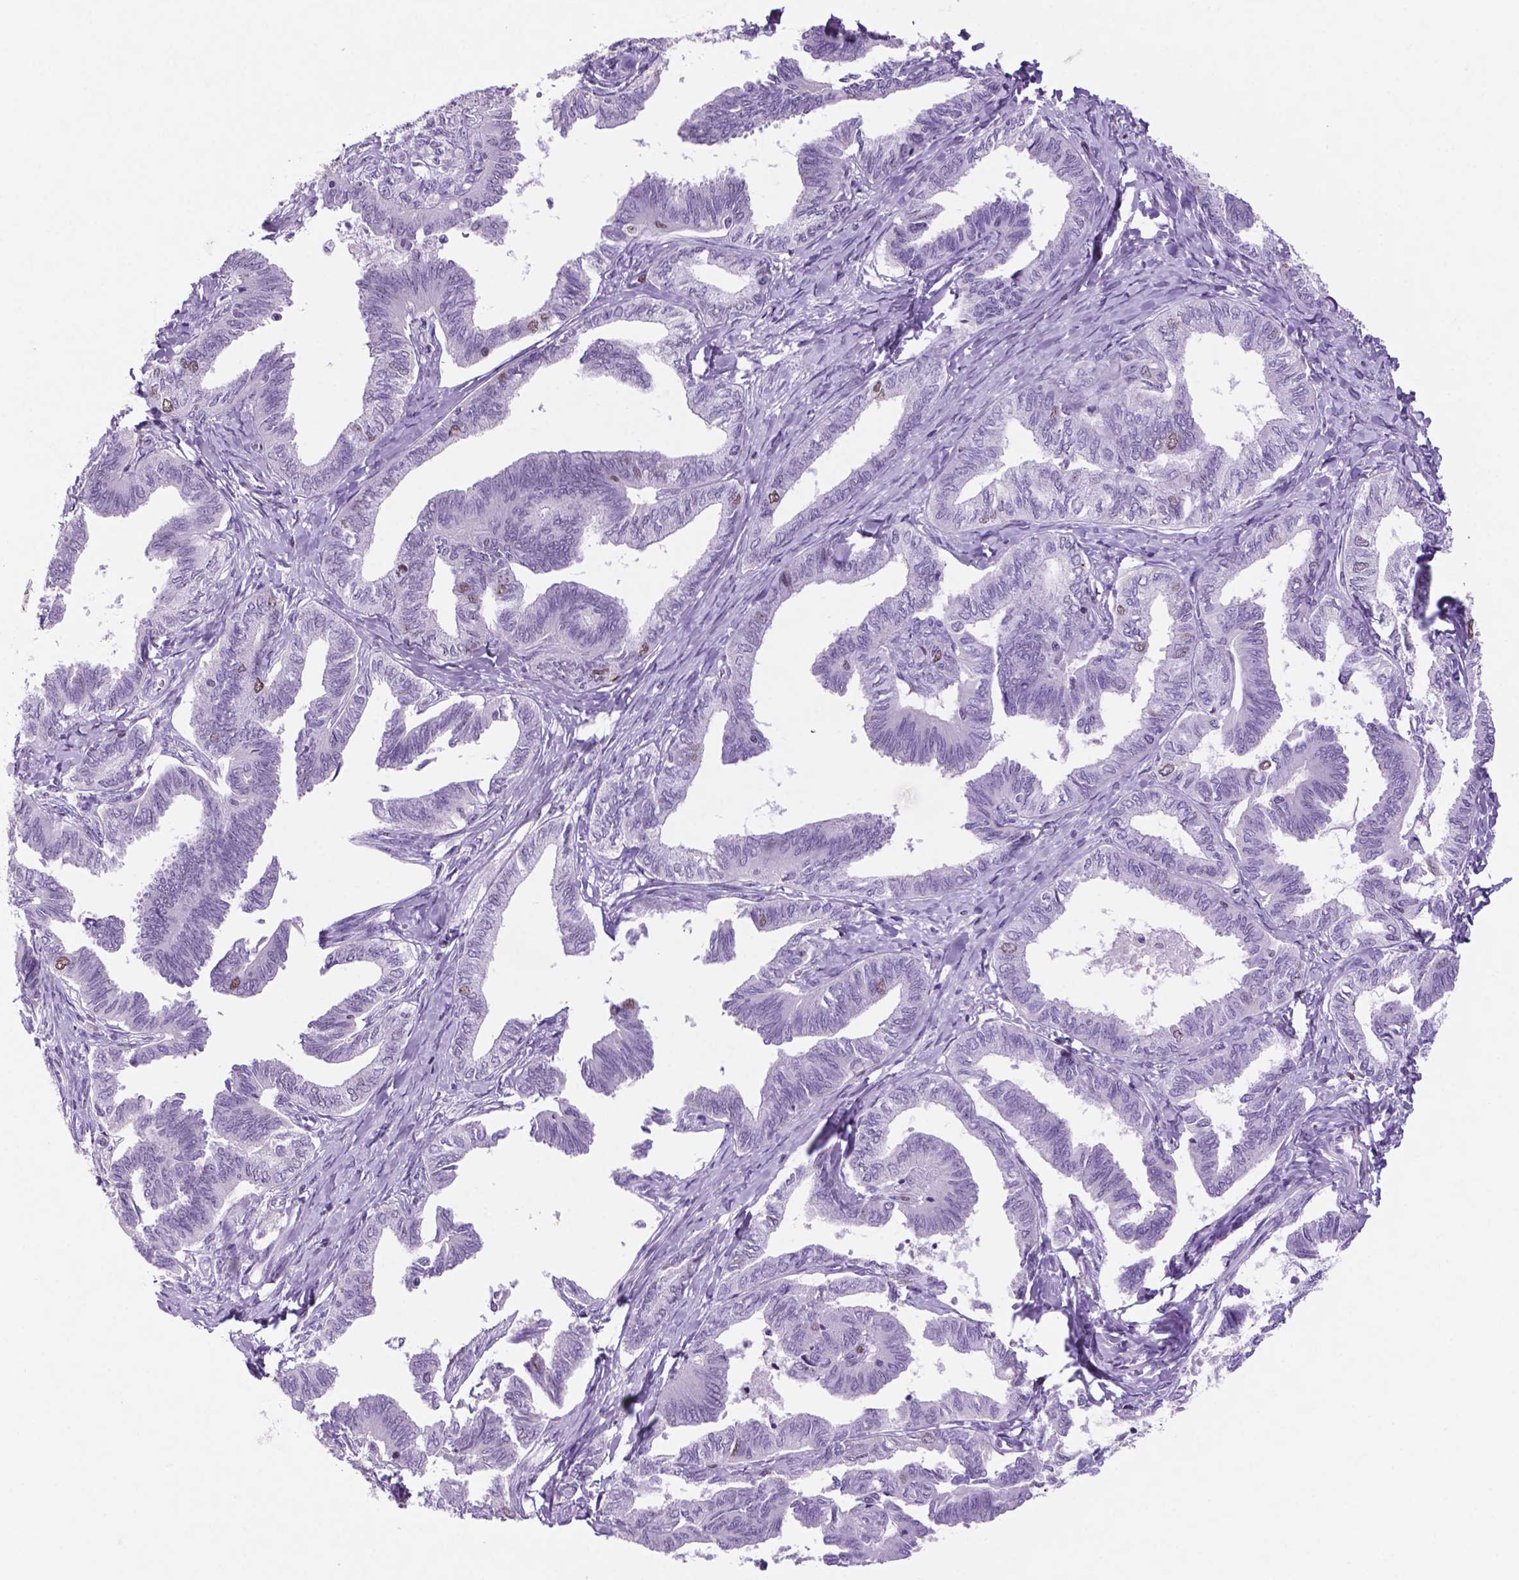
{"staining": {"intensity": "moderate", "quantity": "<25%", "location": "nuclear"}, "tissue": "ovarian cancer", "cell_type": "Tumor cells", "image_type": "cancer", "snomed": [{"axis": "morphology", "description": "Carcinoma, endometroid"}, {"axis": "topography", "description": "Ovary"}], "caption": "A brown stain highlights moderate nuclear expression of a protein in human ovarian endometroid carcinoma tumor cells. (DAB IHC, brown staining for protein, blue staining for nuclei).", "gene": "NCAPH2", "patient": {"sex": "female", "age": 70}}